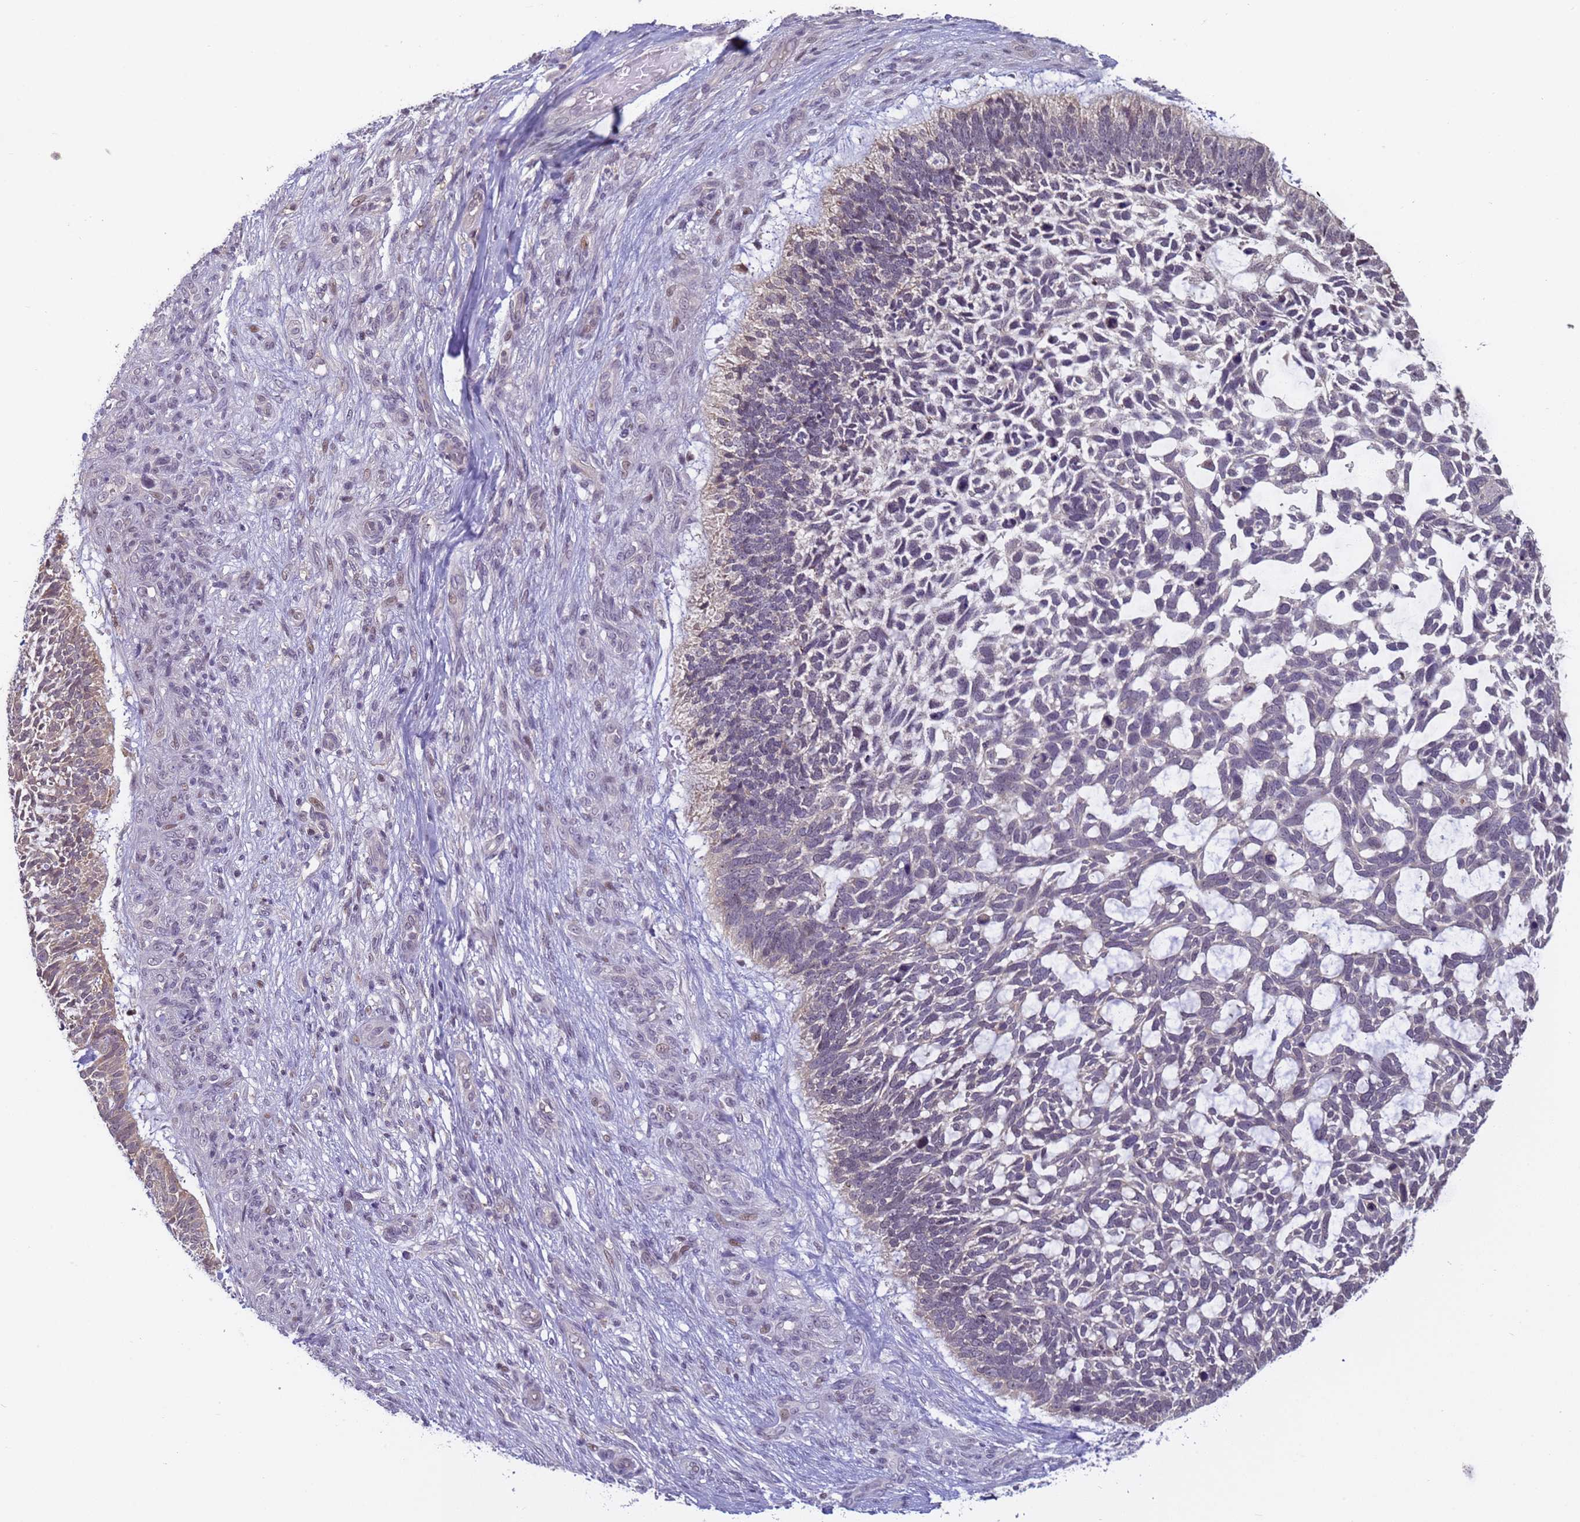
{"staining": {"intensity": "weak", "quantity": "<25%", "location": "cytoplasmic/membranous"}, "tissue": "skin cancer", "cell_type": "Tumor cells", "image_type": "cancer", "snomed": [{"axis": "morphology", "description": "Basal cell carcinoma"}, {"axis": "topography", "description": "Skin"}], "caption": "A histopathology image of human skin cancer (basal cell carcinoma) is negative for staining in tumor cells.", "gene": "VWA3A", "patient": {"sex": "male", "age": 88}}